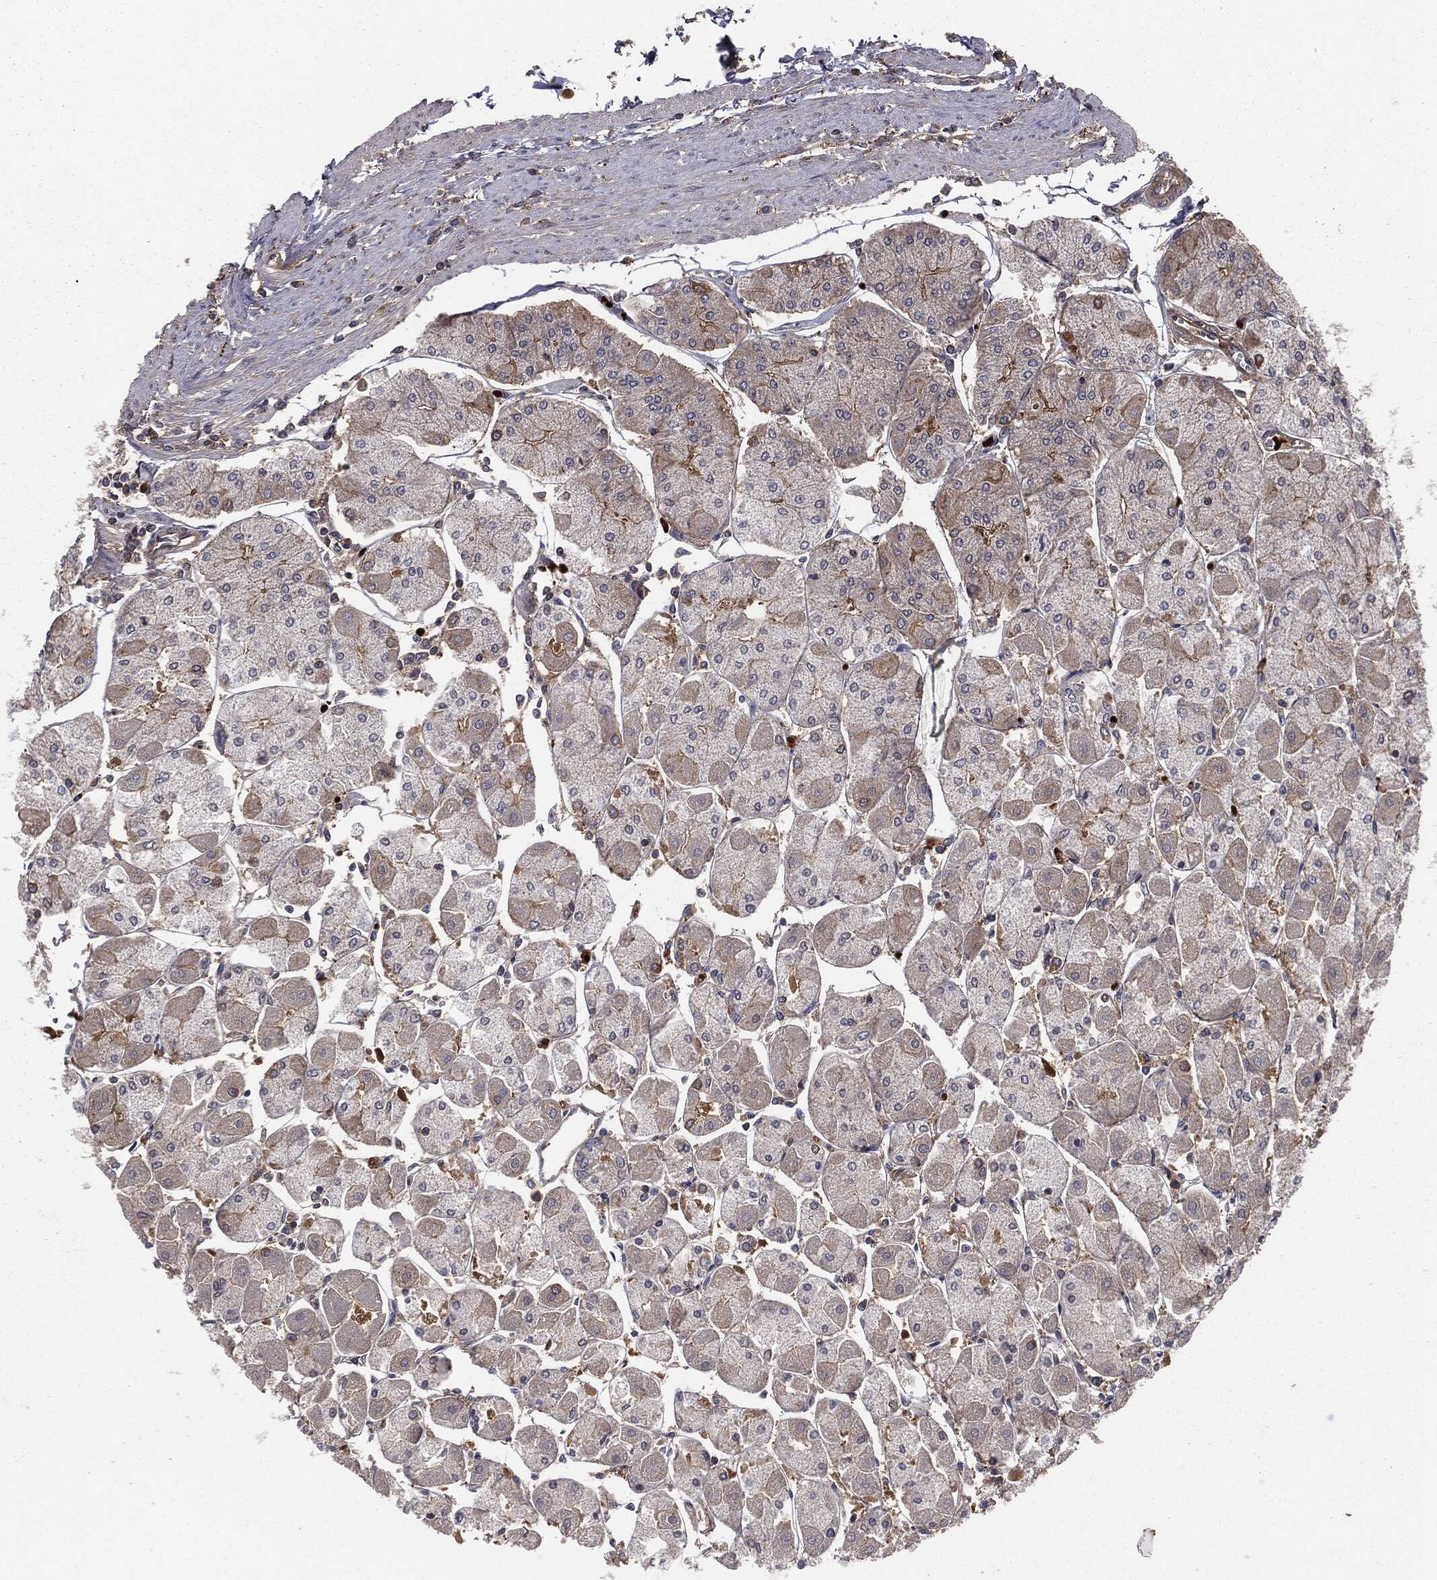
{"staining": {"intensity": "moderate", "quantity": "<25%", "location": "cytoplasmic/membranous"}, "tissue": "stomach", "cell_type": "Glandular cells", "image_type": "normal", "snomed": [{"axis": "morphology", "description": "Normal tissue, NOS"}, {"axis": "topography", "description": "Stomach"}], "caption": "Protein expression by immunohistochemistry (IHC) demonstrates moderate cytoplasmic/membranous staining in approximately <25% of glandular cells in benign stomach. Immunohistochemistry (ihc) stains the protein of interest in brown and the nuclei are stained blue.", "gene": "GNB5", "patient": {"sex": "male", "age": 70}}